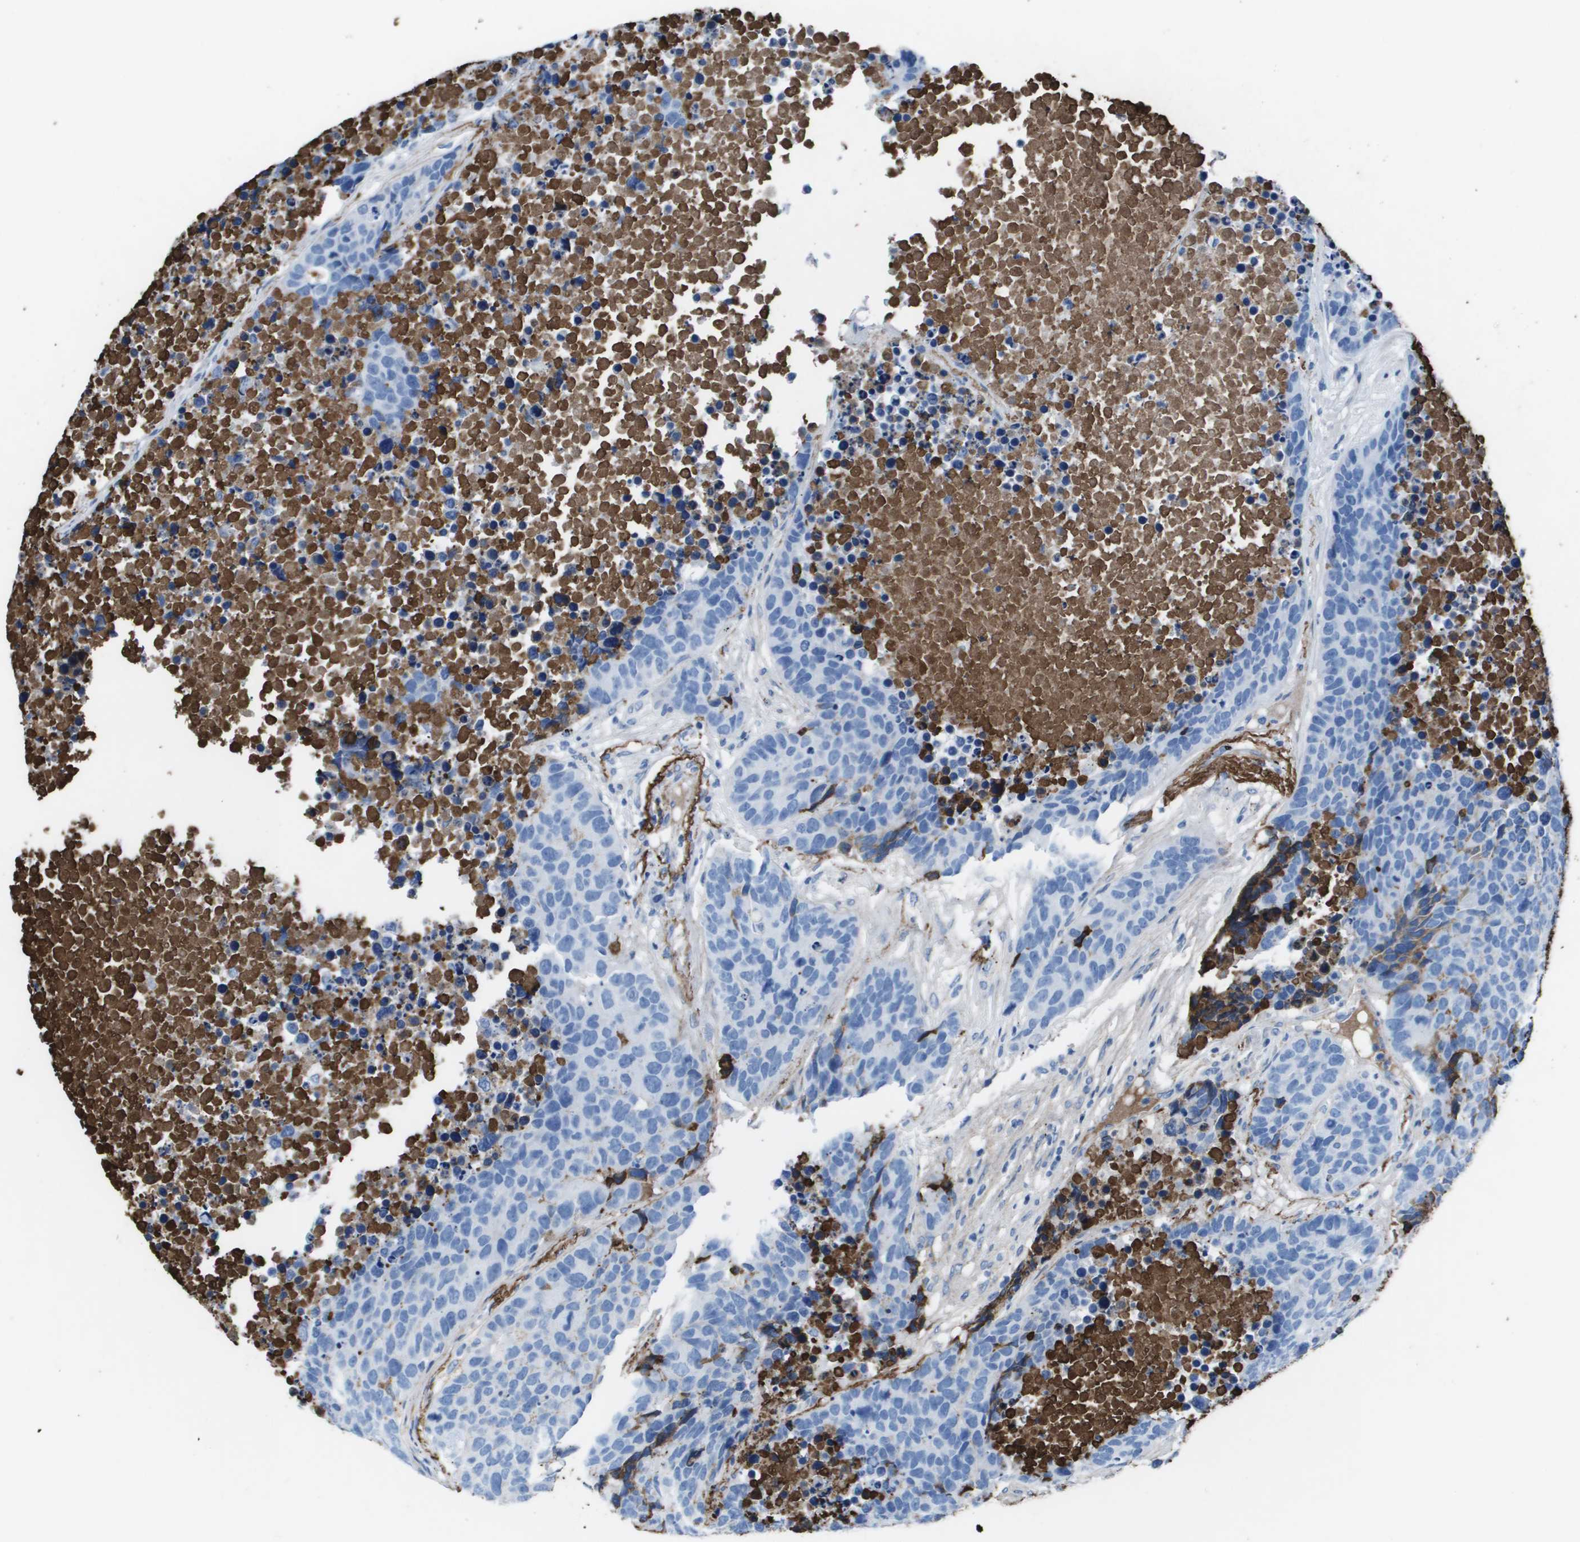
{"staining": {"intensity": "negative", "quantity": "none", "location": "none"}, "tissue": "carcinoid", "cell_type": "Tumor cells", "image_type": "cancer", "snomed": [{"axis": "morphology", "description": "Carcinoid, malignant, NOS"}, {"axis": "topography", "description": "Lung"}], "caption": "Carcinoid stained for a protein using IHC displays no positivity tumor cells.", "gene": "VTN", "patient": {"sex": "male", "age": 60}}